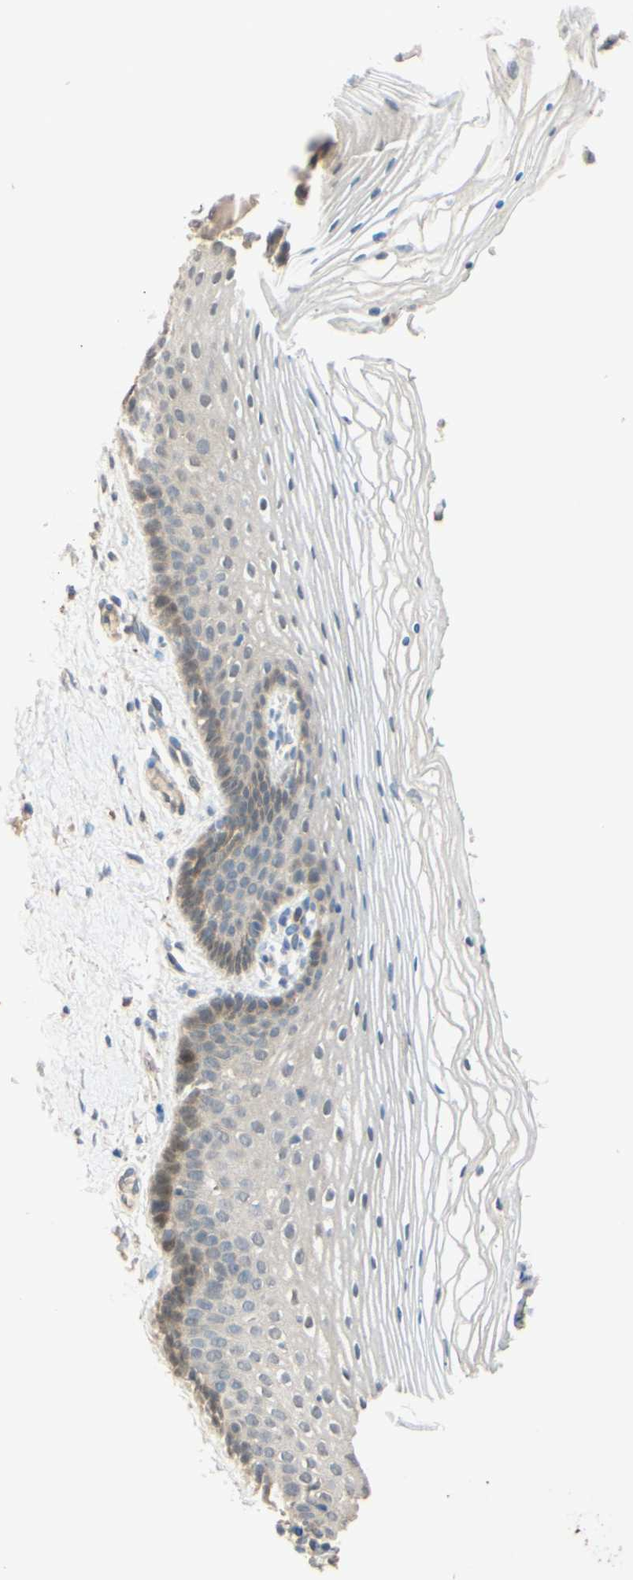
{"staining": {"intensity": "weak", "quantity": "<25%", "location": "cytoplasmic/membranous"}, "tissue": "vagina", "cell_type": "Squamous epithelial cells", "image_type": "normal", "snomed": [{"axis": "morphology", "description": "Normal tissue, NOS"}, {"axis": "topography", "description": "Vagina"}], "caption": "Normal vagina was stained to show a protein in brown. There is no significant staining in squamous epithelial cells. (DAB IHC, high magnification).", "gene": "SMIM19", "patient": {"sex": "female", "age": 32}}